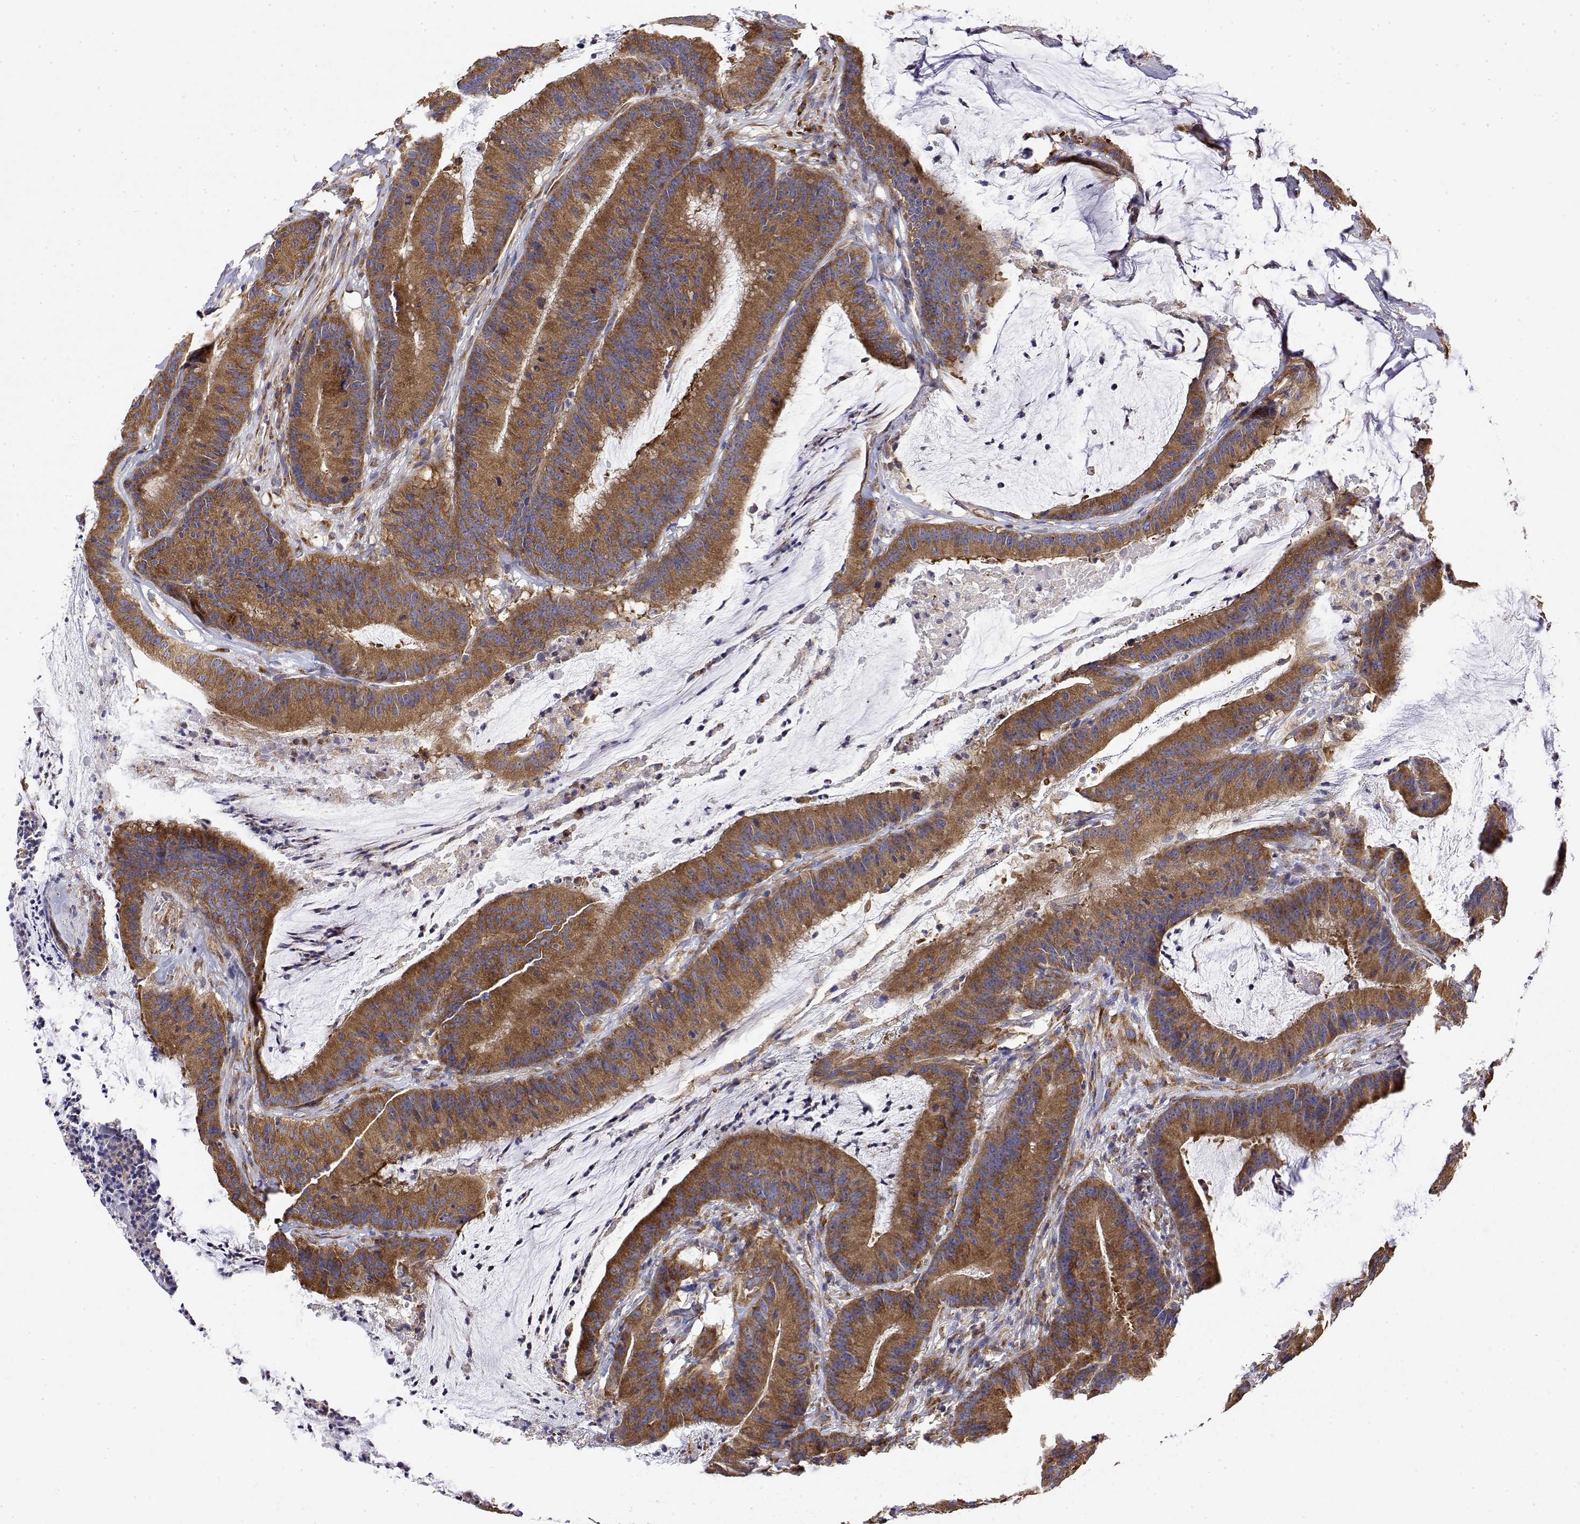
{"staining": {"intensity": "strong", "quantity": ">75%", "location": "cytoplasmic/membranous"}, "tissue": "colorectal cancer", "cell_type": "Tumor cells", "image_type": "cancer", "snomed": [{"axis": "morphology", "description": "Adenocarcinoma, NOS"}, {"axis": "topography", "description": "Colon"}], "caption": "This is a photomicrograph of immunohistochemistry (IHC) staining of colorectal cancer, which shows strong positivity in the cytoplasmic/membranous of tumor cells.", "gene": "EEF1G", "patient": {"sex": "female", "age": 78}}